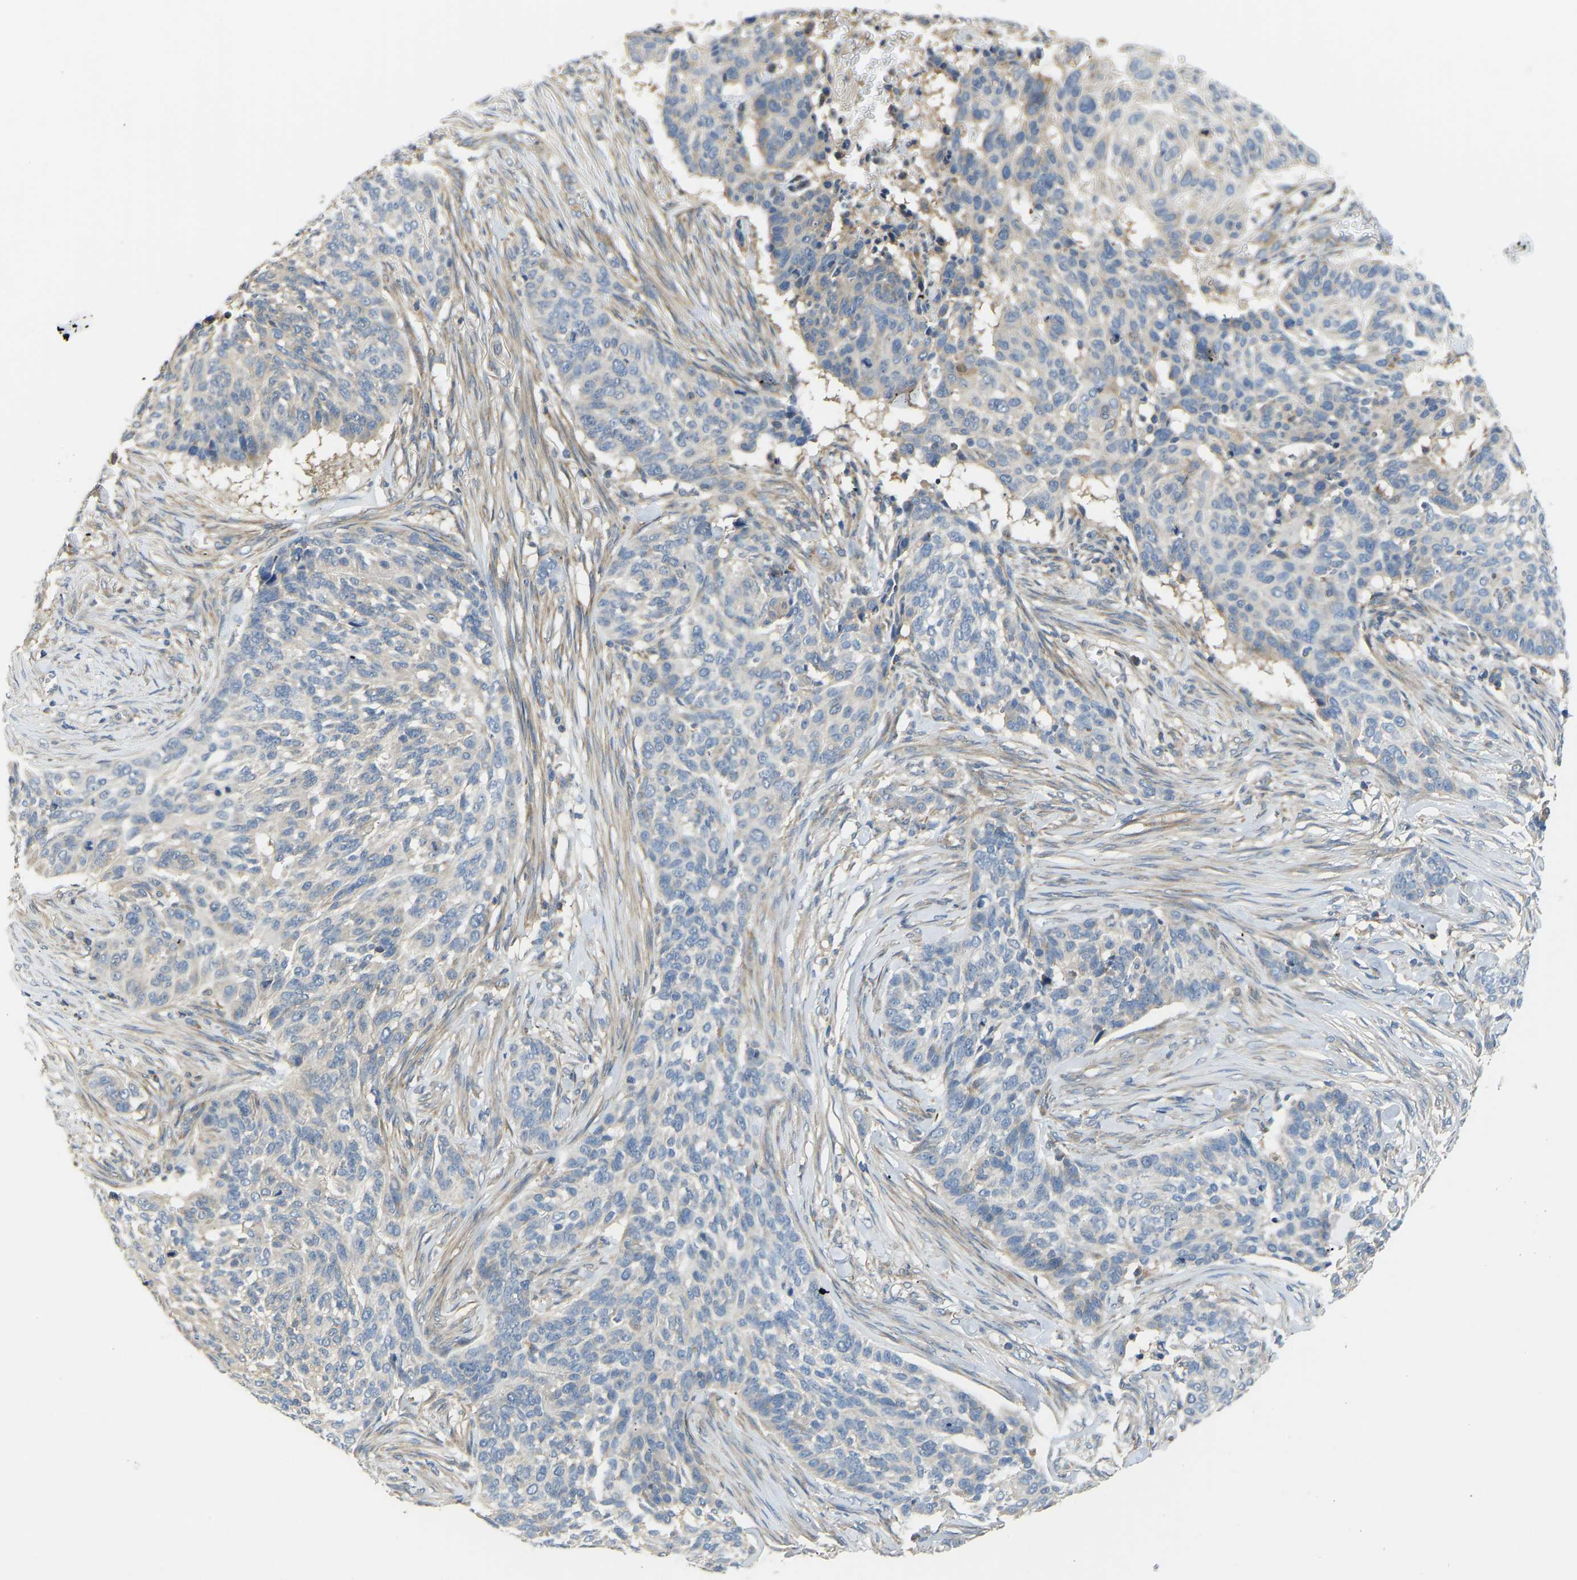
{"staining": {"intensity": "negative", "quantity": "none", "location": "none"}, "tissue": "skin cancer", "cell_type": "Tumor cells", "image_type": "cancer", "snomed": [{"axis": "morphology", "description": "Basal cell carcinoma"}, {"axis": "topography", "description": "Skin"}], "caption": "Basal cell carcinoma (skin) stained for a protein using immunohistochemistry exhibits no expression tumor cells.", "gene": "RBP1", "patient": {"sex": "male", "age": 85}}